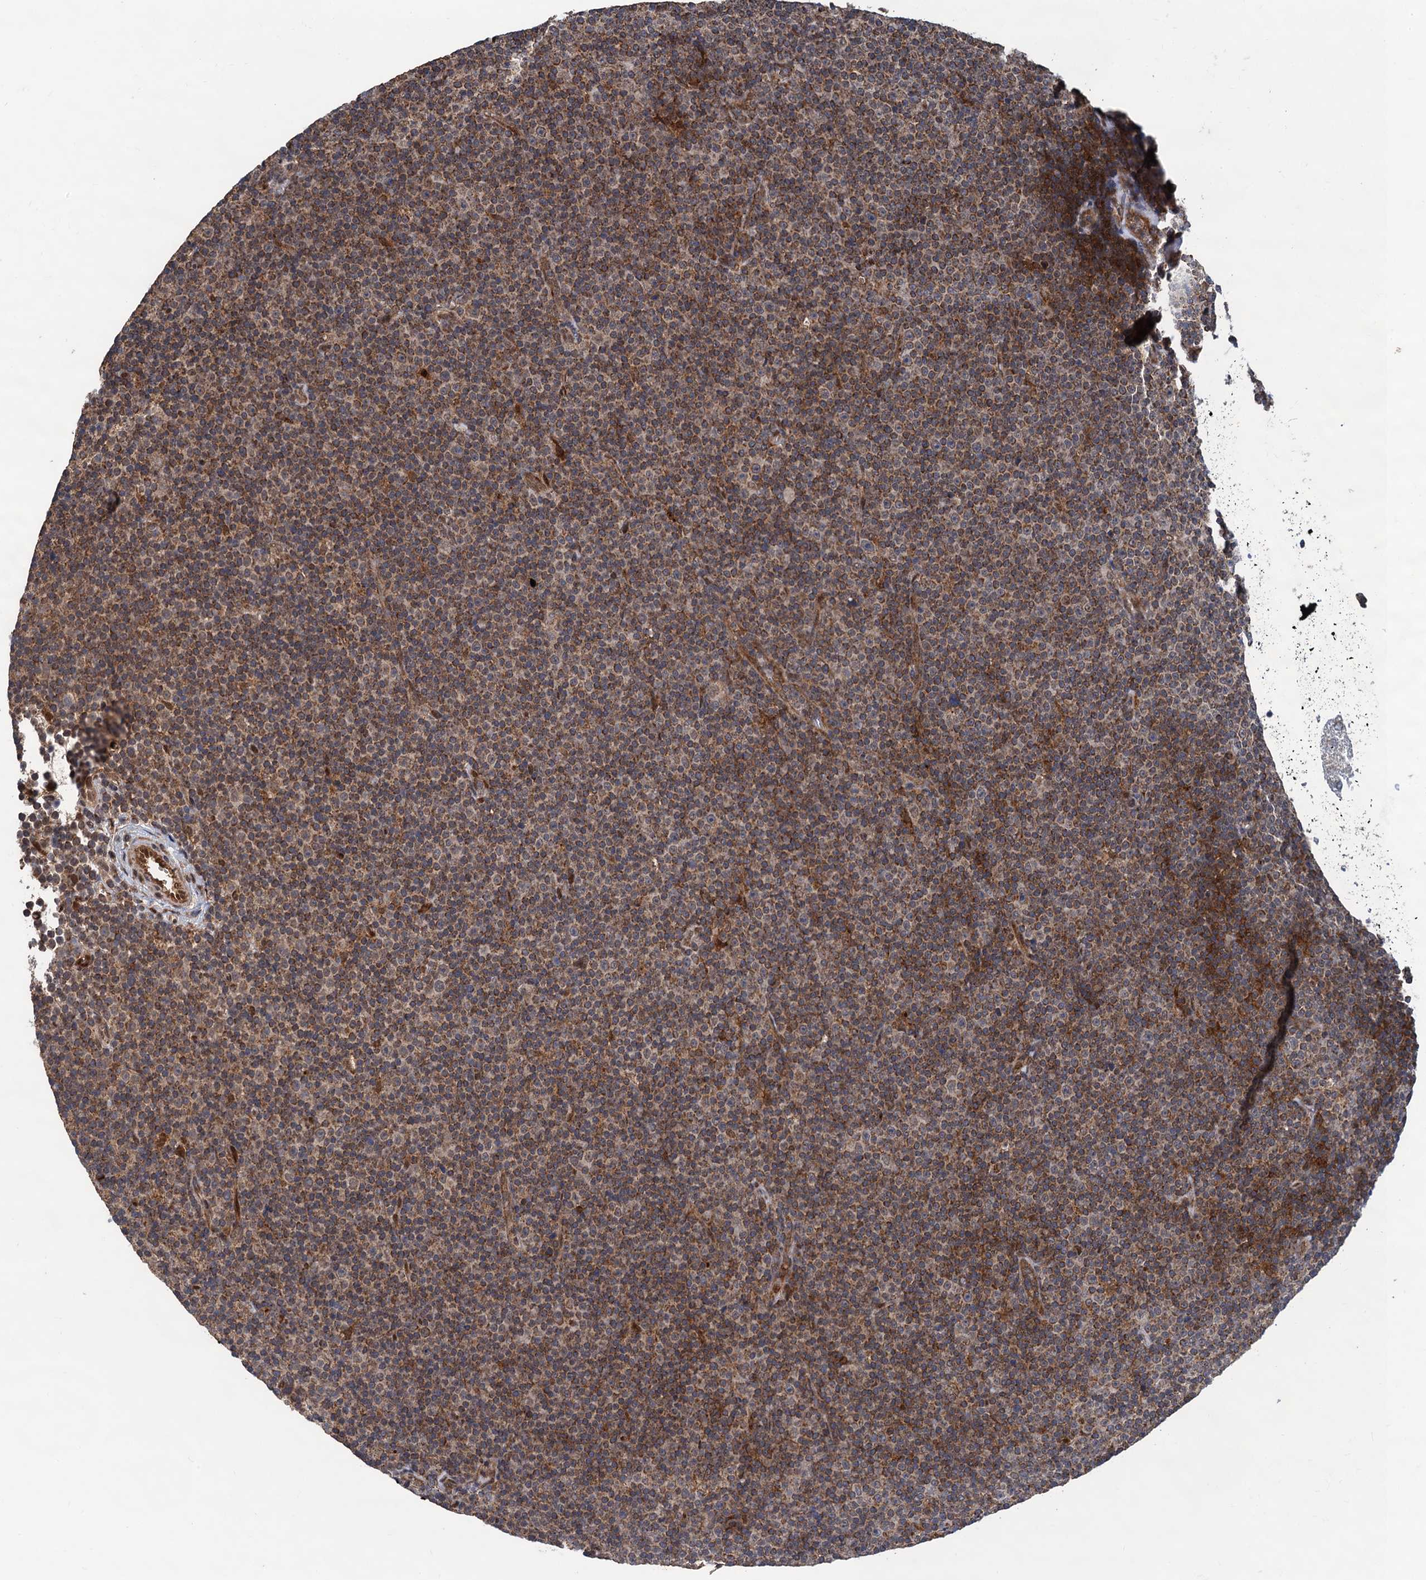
{"staining": {"intensity": "moderate", "quantity": ">75%", "location": "cytoplasmic/membranous"}, "tissue": "lymphoma", "cell_type": "Tumor cells", "image_type": "cancer", "snomed": [{"axis": "morphology", "description": "Malignant lymphoma, non-Hodgkin's type, Low grade"}, {"axis": "topography", "description": "Lymph node"}], "caption": "Malignant lymphoma, non-Hodgkin's type (low-grade) stained with immunohistochemistry (IHC) demonstrates moderate cytoplasmic/membranous positivity in approximately >75% of tumor cells. (brown staining indicates protein expression, while blue staining denotes nuclei).", "gene": "CMPK2", "patient": {"sex": "female", "age": 67}}